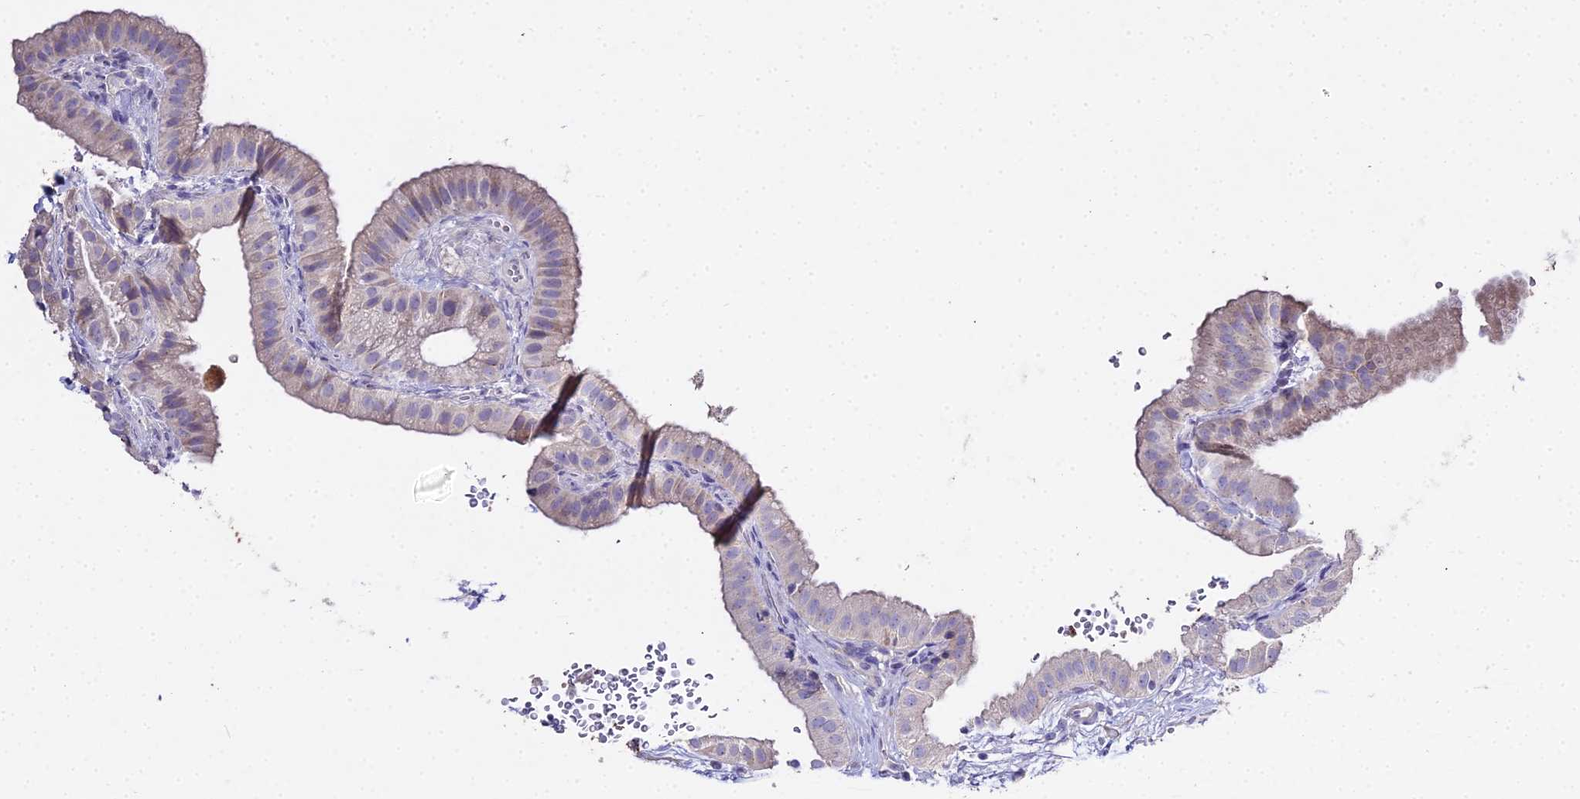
{"staining": {"intensity": "weak", "quantity": "<25%", "location": "cytoplasmic/membranous"}, "tissue": "gallbladder", "cell_type": "Glandular cells", "image_type": "normal", "snomed": [{"axis": "morphology", "description": "Normal tissue, NOS"}, {"axis": "topography", "description": "Gallbladder"}], "caption": "Human gallbladder stained for a protein using immunohistochemistry reveals no positivity in glandular cells.", "gene": "GLYAT", "patient": {"sex": "female", "age": 61}}